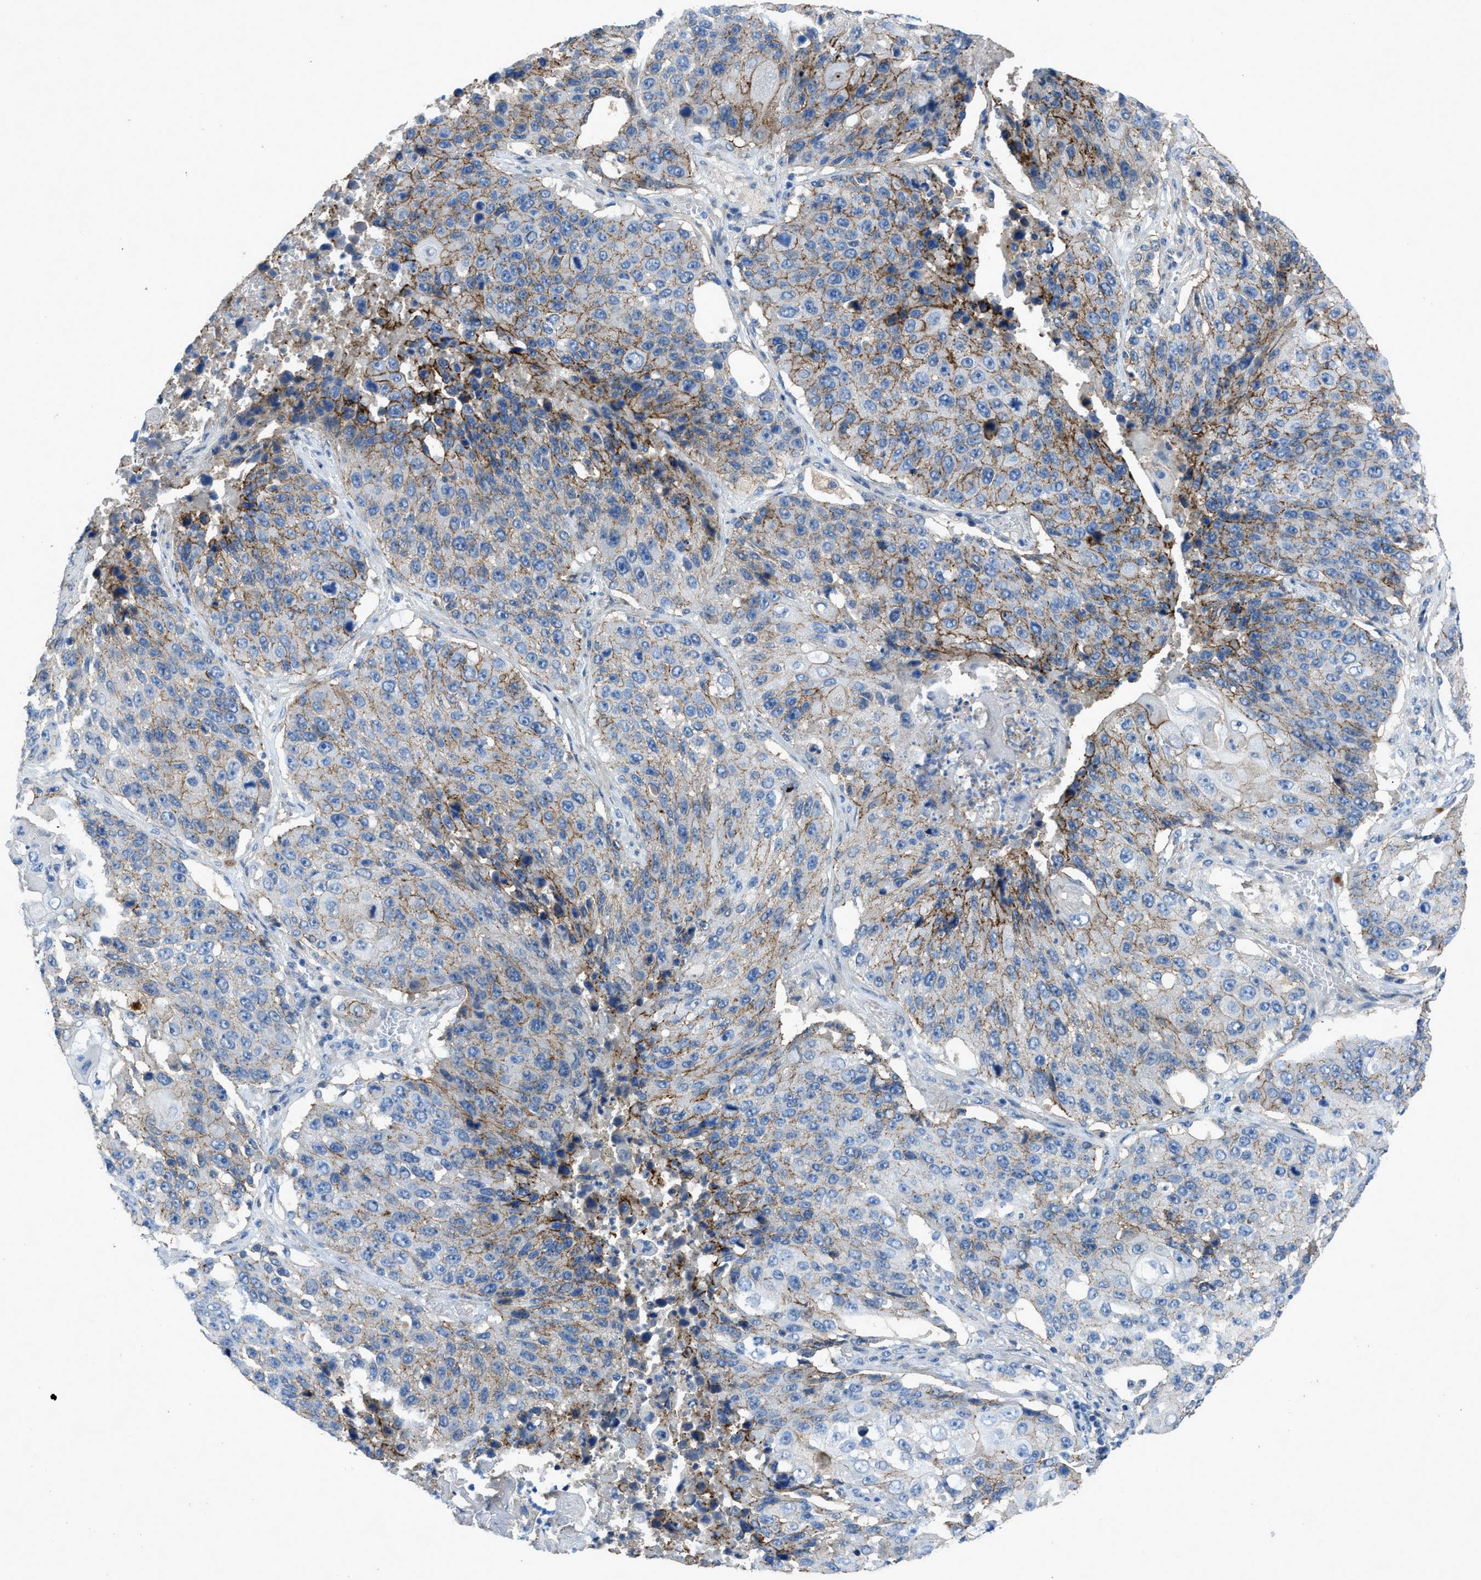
{"staining": {"intensity": "moderate", "quantity": ">75%", "location": "cytoplasmic/membranous"}, "tissue": "lung cancer", "cell_type": "Tumor cells", "image_type": "cancer", "snomed": [{"axis": "morphology", "description": "Squamous cell carcinoma, NOS"}, {"axis": "topography", "description": "Lung"}], "caption": "An image of lung cancer (squamous cell carcinoma) stained for a protein shows moderate cytoplasmic/membranous brown staining in tumor cells.", "gene": "PTGFRN", "patient": {"sex": "male", "age": 61}}